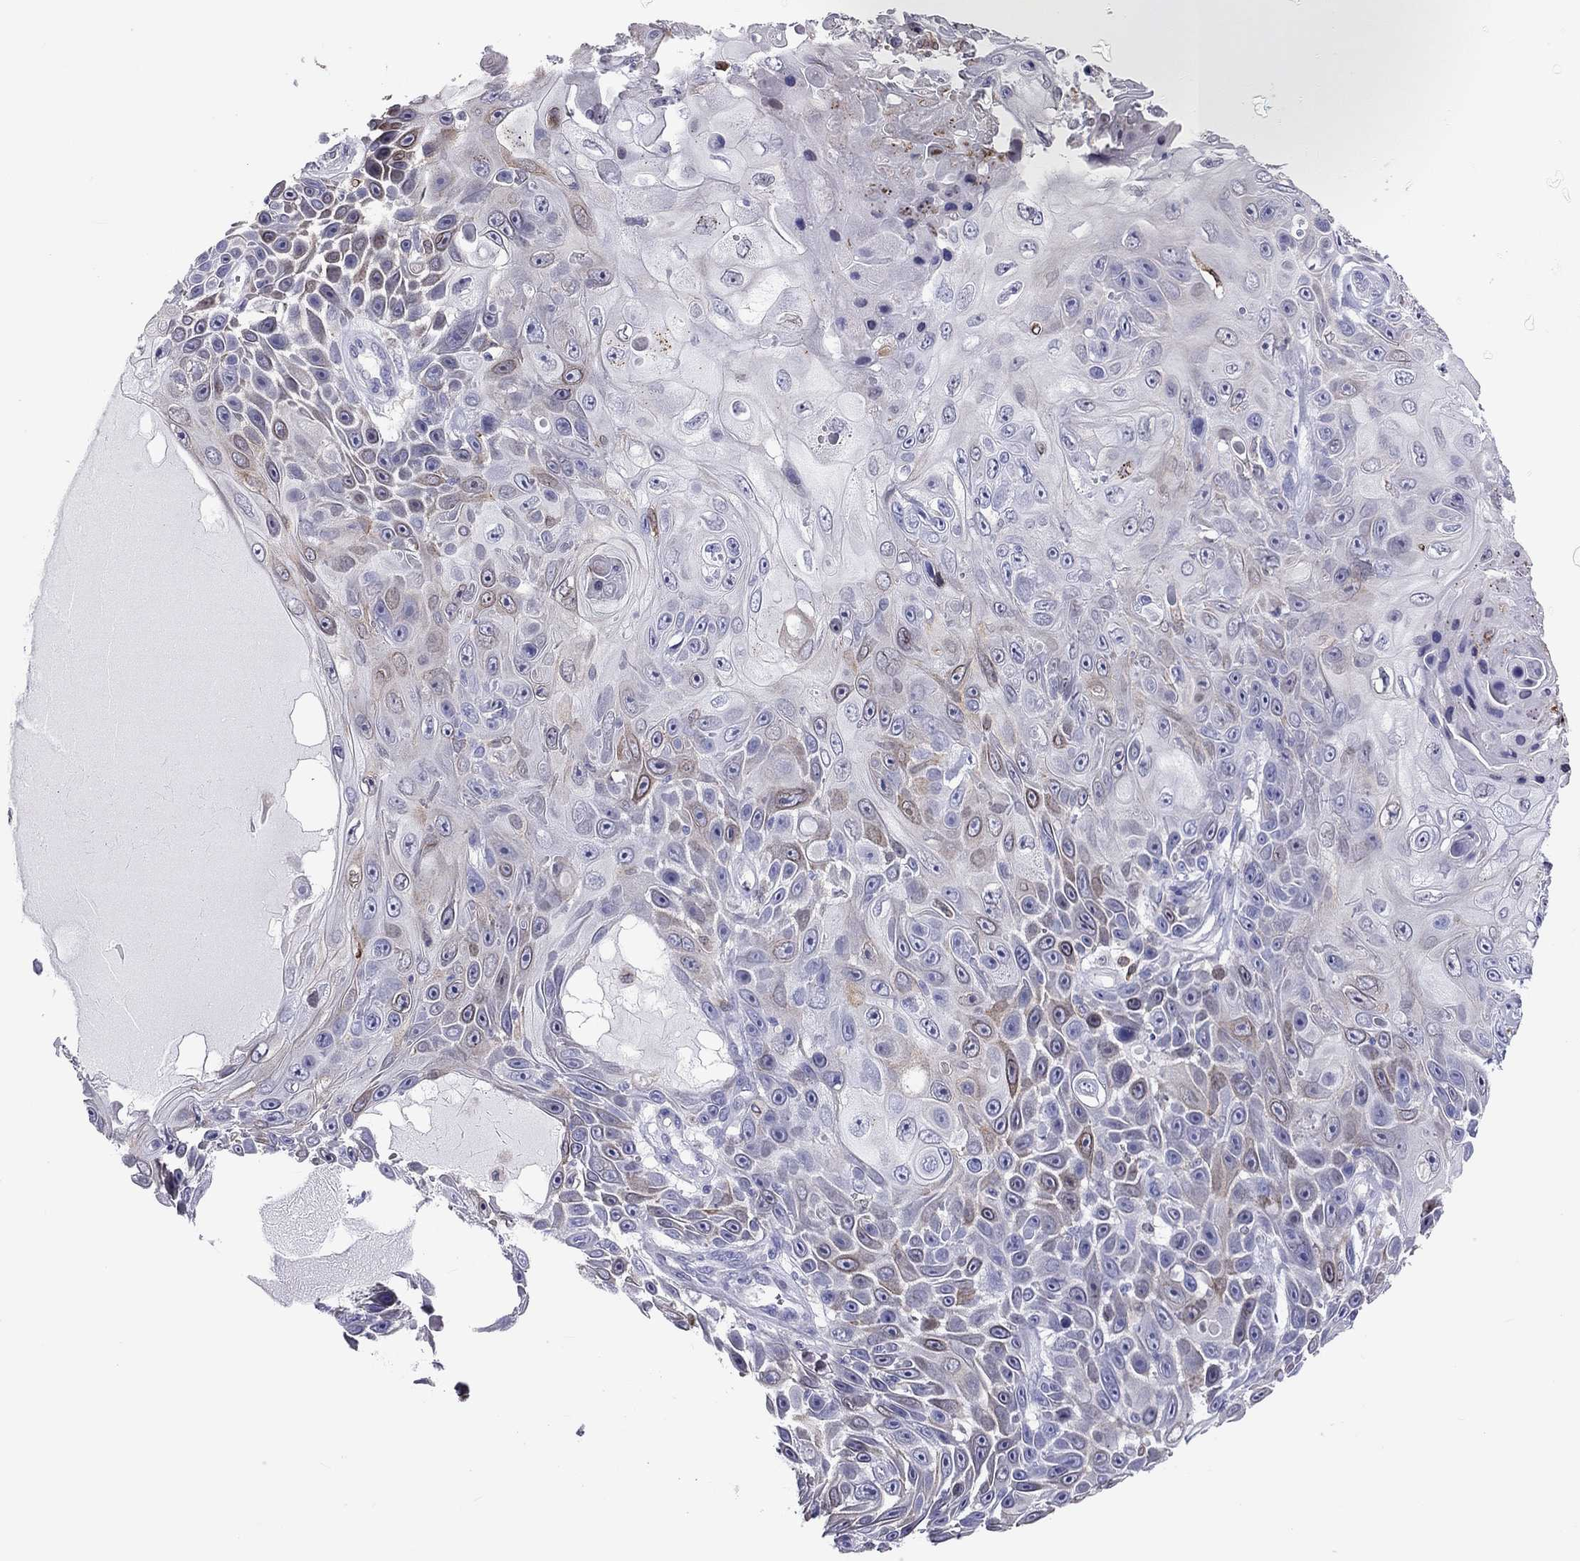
{"staining": {"intensity": "weak", "quantity": "<25%", "location": "cytoplasmic/membranous"}, "tissue": "skin cancer", "cell_type": "Tumor cells", "image_type": "cancer", "snomed": [{"axis": "morphology", "description": "Squamous cell carcinoma, NOS"}, {"axis": "topography", "description": "Skin"}], "caption": "DAB (3,3'-diaminobenzidine) immunohistochemical staining of human skin cancer (squamous cell carcinoma) displays no significant positivity in tumor cells.", "gene": "ADORA2A", "patient": {"sex": "male", "age": 82}}